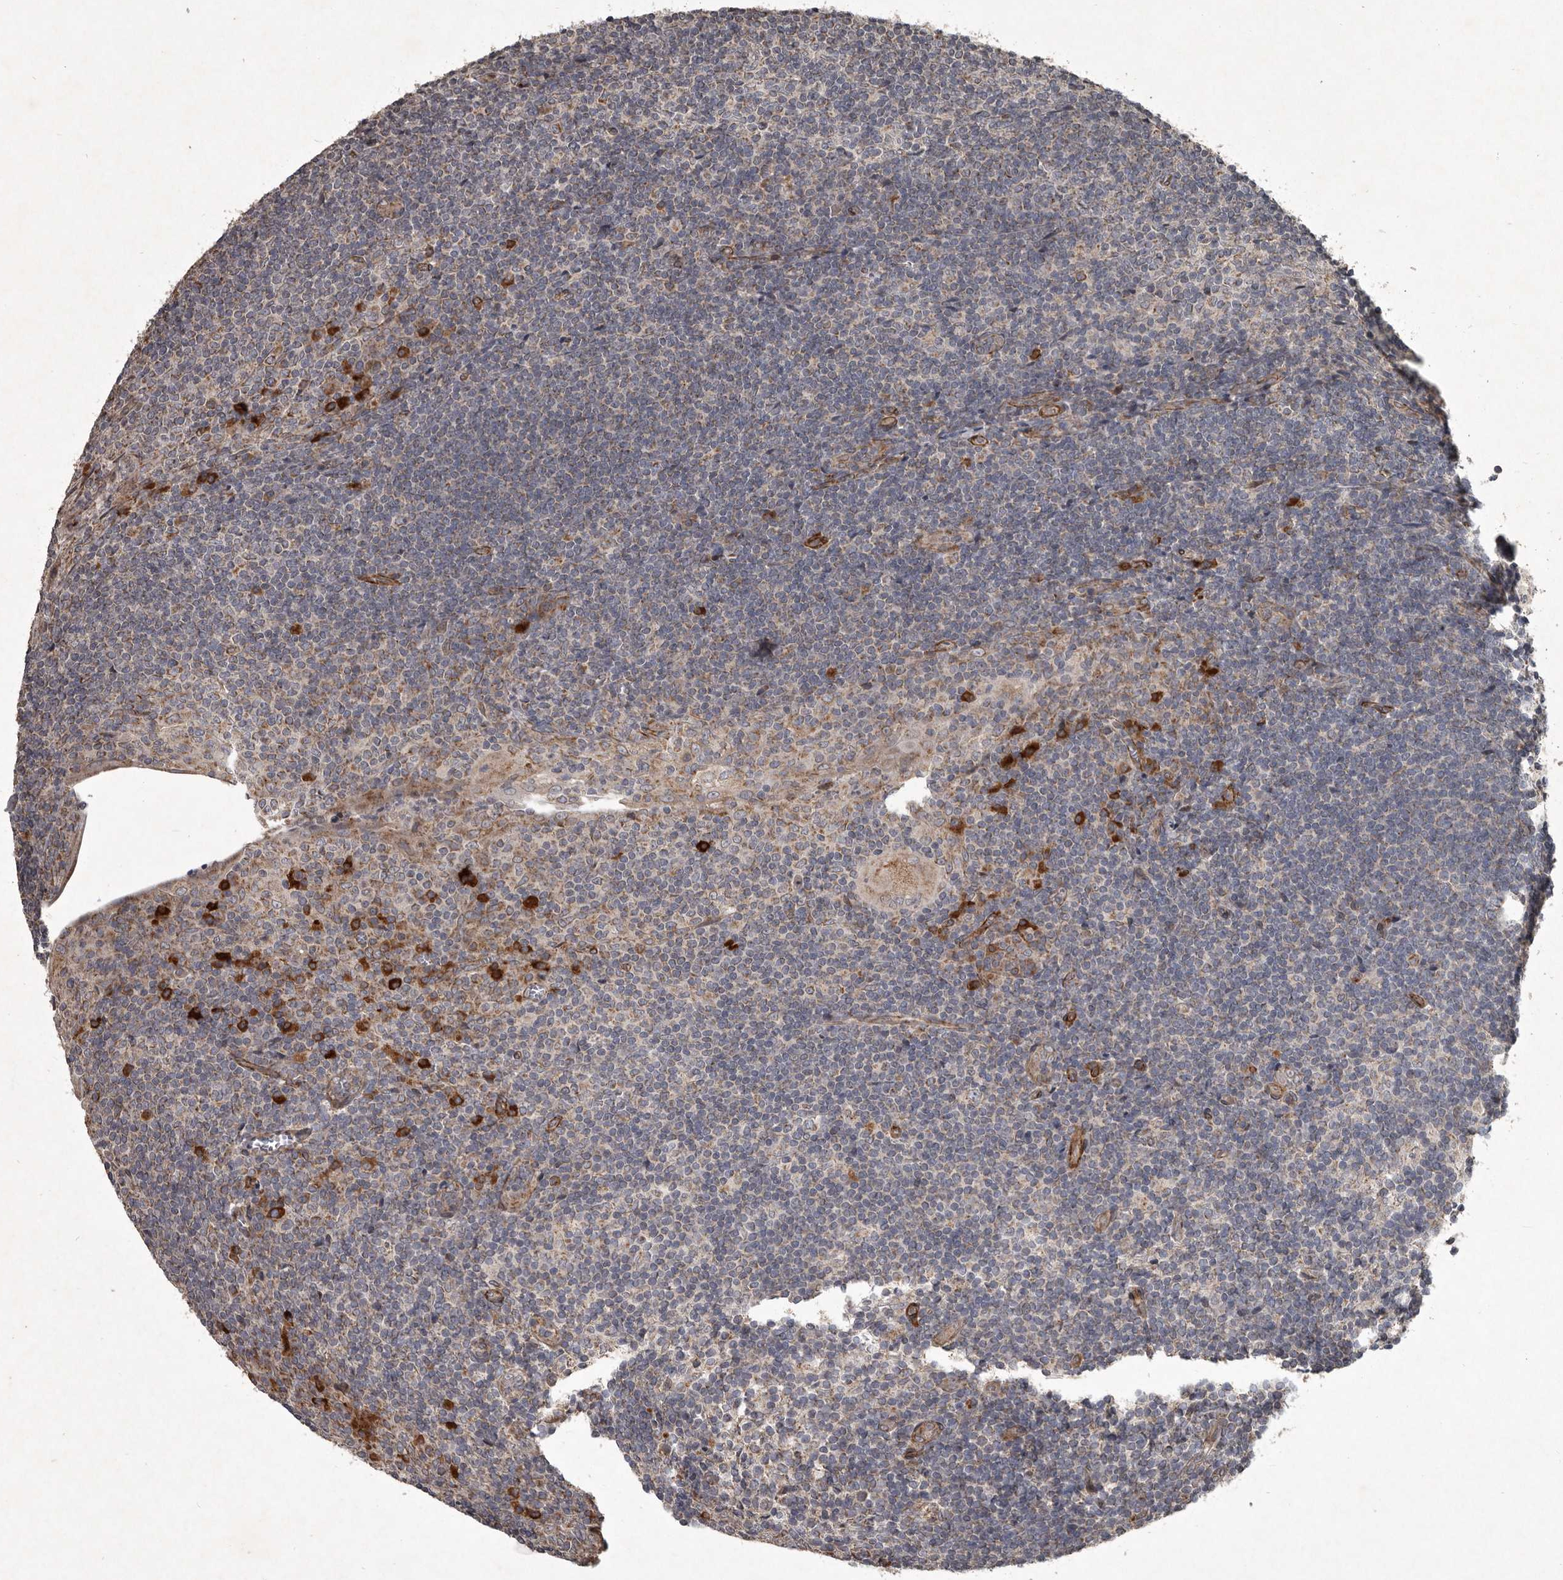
{"staining": {"intensity": "strong", "quantity": "<25%", "location": "cytoplasmic/membranous"}, "tissue": "tonsil", "cell_type": "Germinal center cells", "image_type": "normal", "snomed": [{"axis": "morphology", "description": "Normal tissue, NOS"}, {"axis": "topography", "description": "Tonsil"}], "caption": "An image of human tonsil stained for a protein shows strong cytoplasmic/membranous brown staining in germinal center cells.", "gene": "MRPS15", "patient": {"sex": "male", "age": 37}}